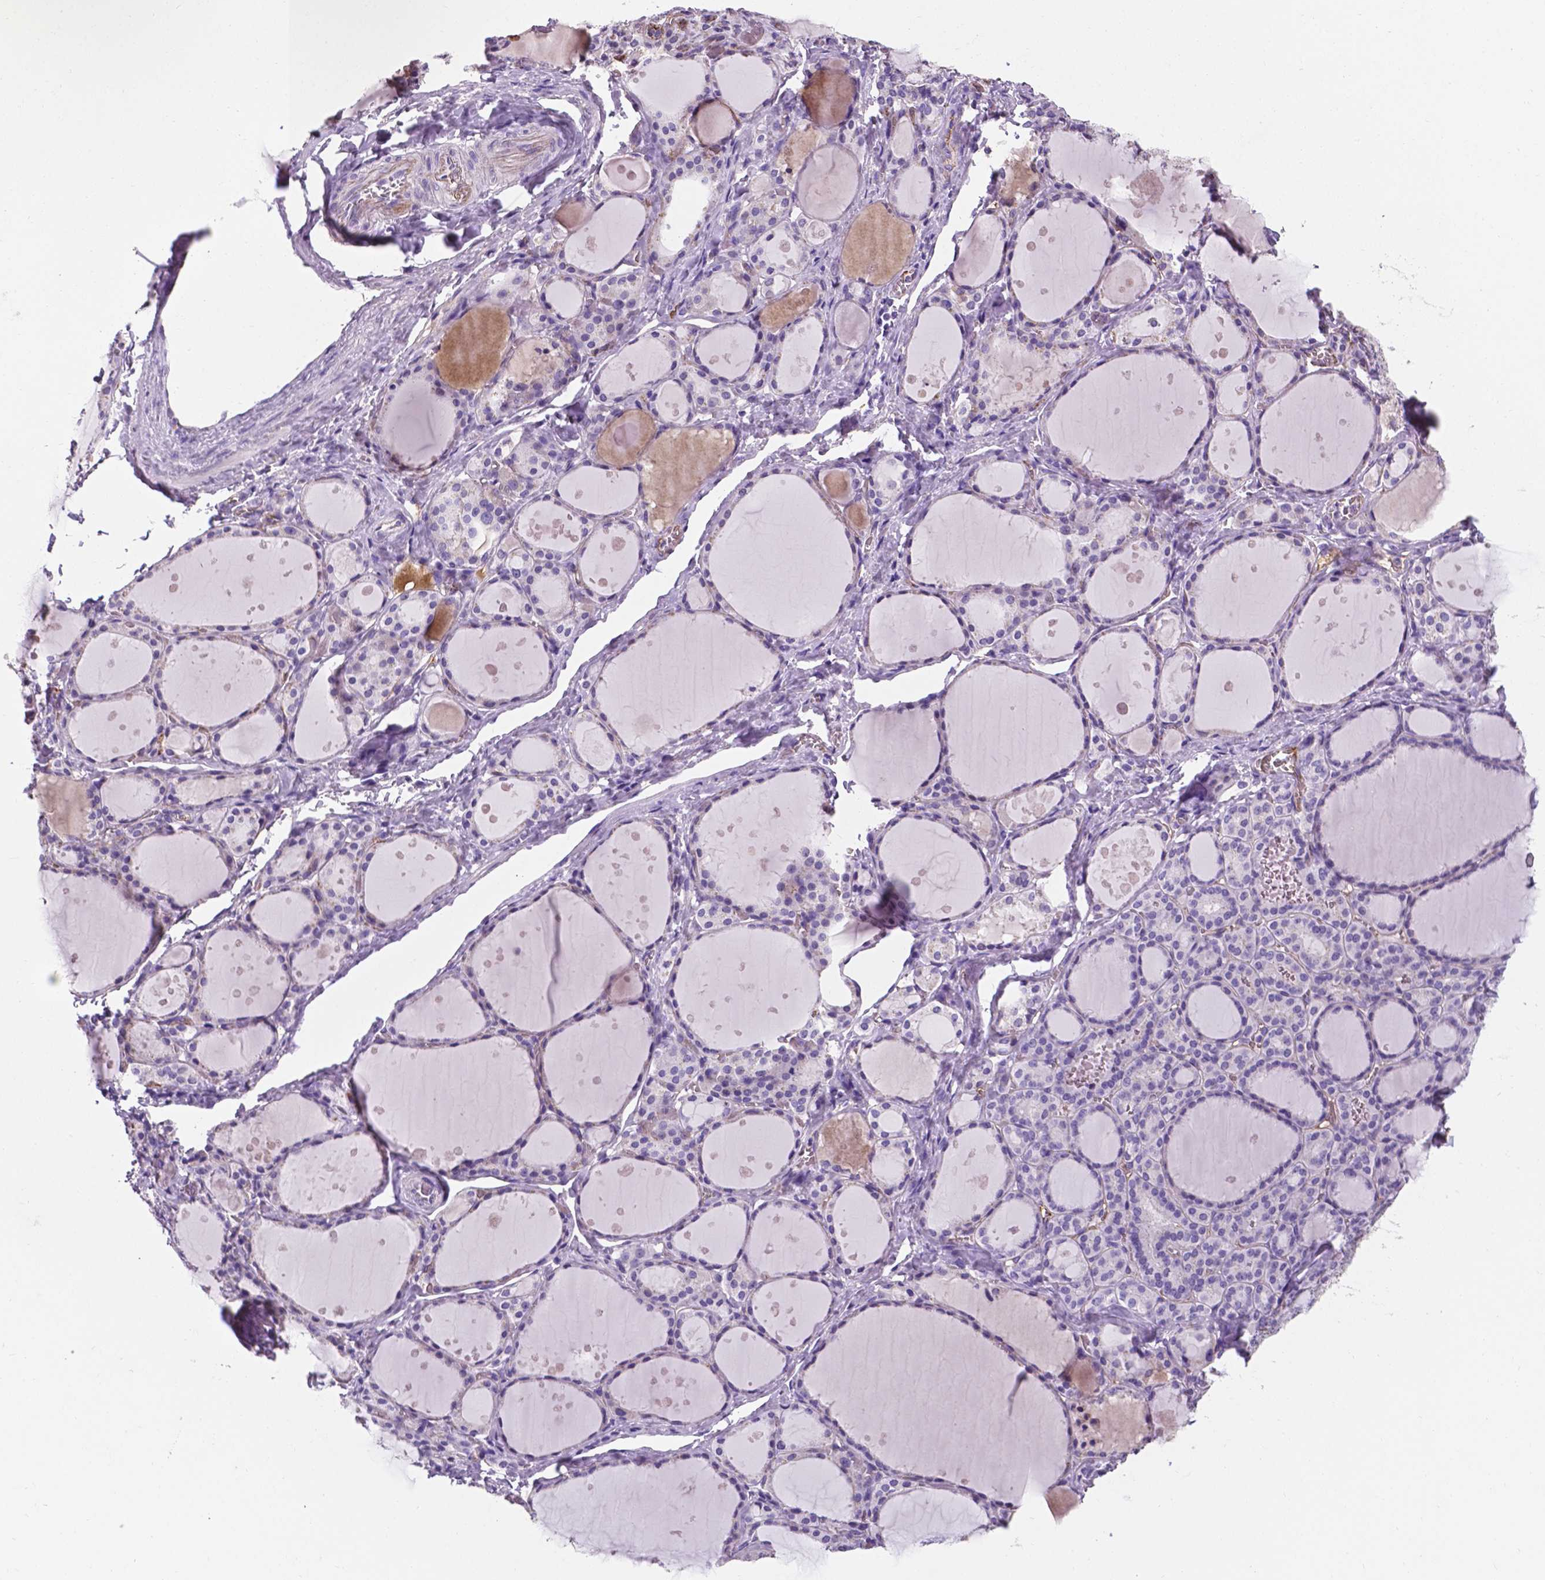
{"staining": {"intensity": "negative", "quantity": "none", "location": "none"}, "tissue": "thyroid gland", "cell_type": "Glandular cells", "image_type": "normal", "snomed": [{"axis": "morphology", "description": "Normal tissue, NOS"}, {"axis": "topography", "description": "Thyroid gland"}], "caption": "A high-resolution histopathology image shows IHC staining of benign thyroid gland, which reveals no significant staining in glandular cells.", "gene": "APOE", "patient": {"sex": "male", "age": 68}}